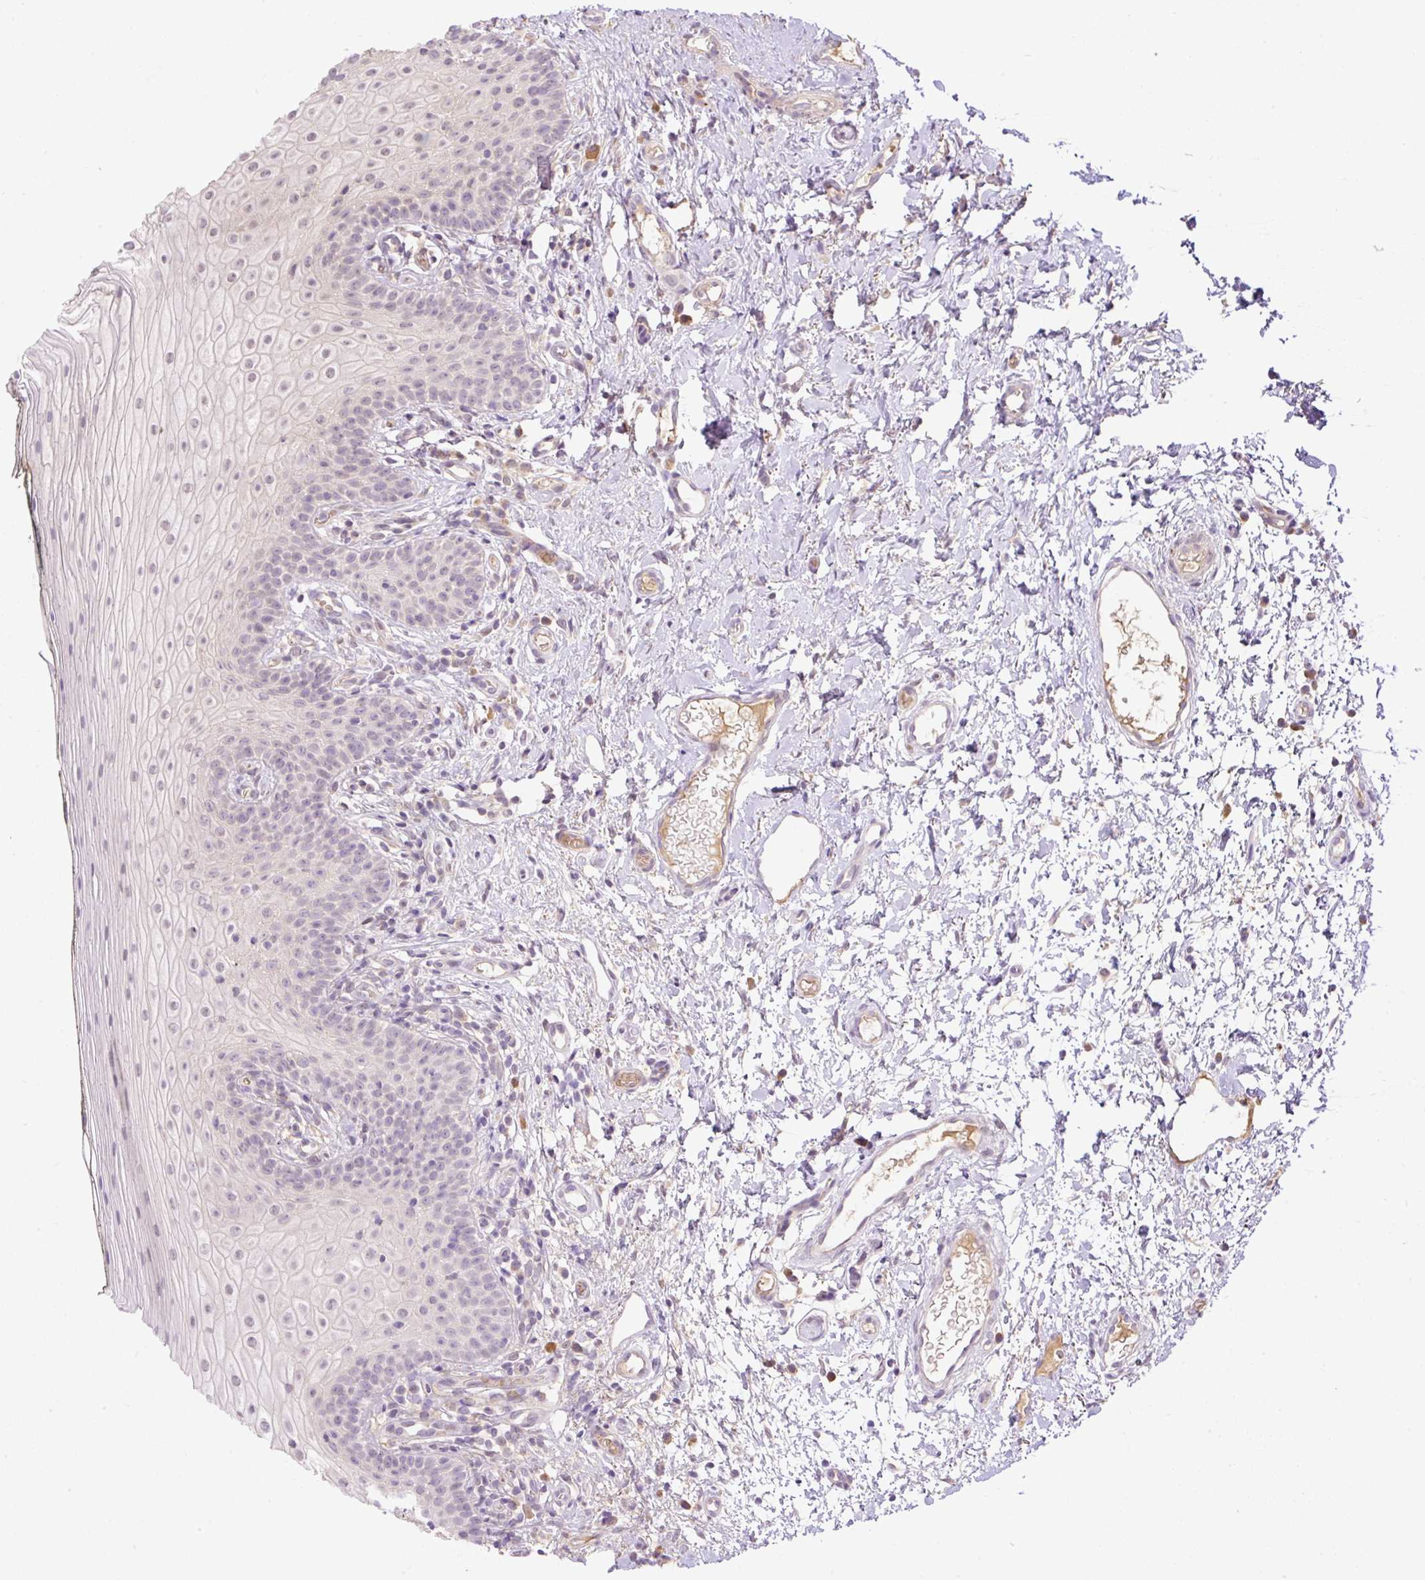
{"staining": {"intensity": "weak", "quantity": "<25%", "location": "cytoplasmic/membranous"}, "tissue": "oral mucosa", "cell_type": "Squamous epithelial cells", "image_type": "normal", "snomed": [{"axis": "morphology", "description": "Normal tissue, NOS"}, {"axis": "topography", "description": "Oral tissue"}], "caption": "Immunohistochemistry (IHC) histopathology image of benign oral mucosa: oral mucosa stained with DAB (3,3'-diaminobenzidine) shows no significant protein staining in squamous epithelial cells.", "gene": "HABP4", "patient": {"sex": "male", "age": 75}}